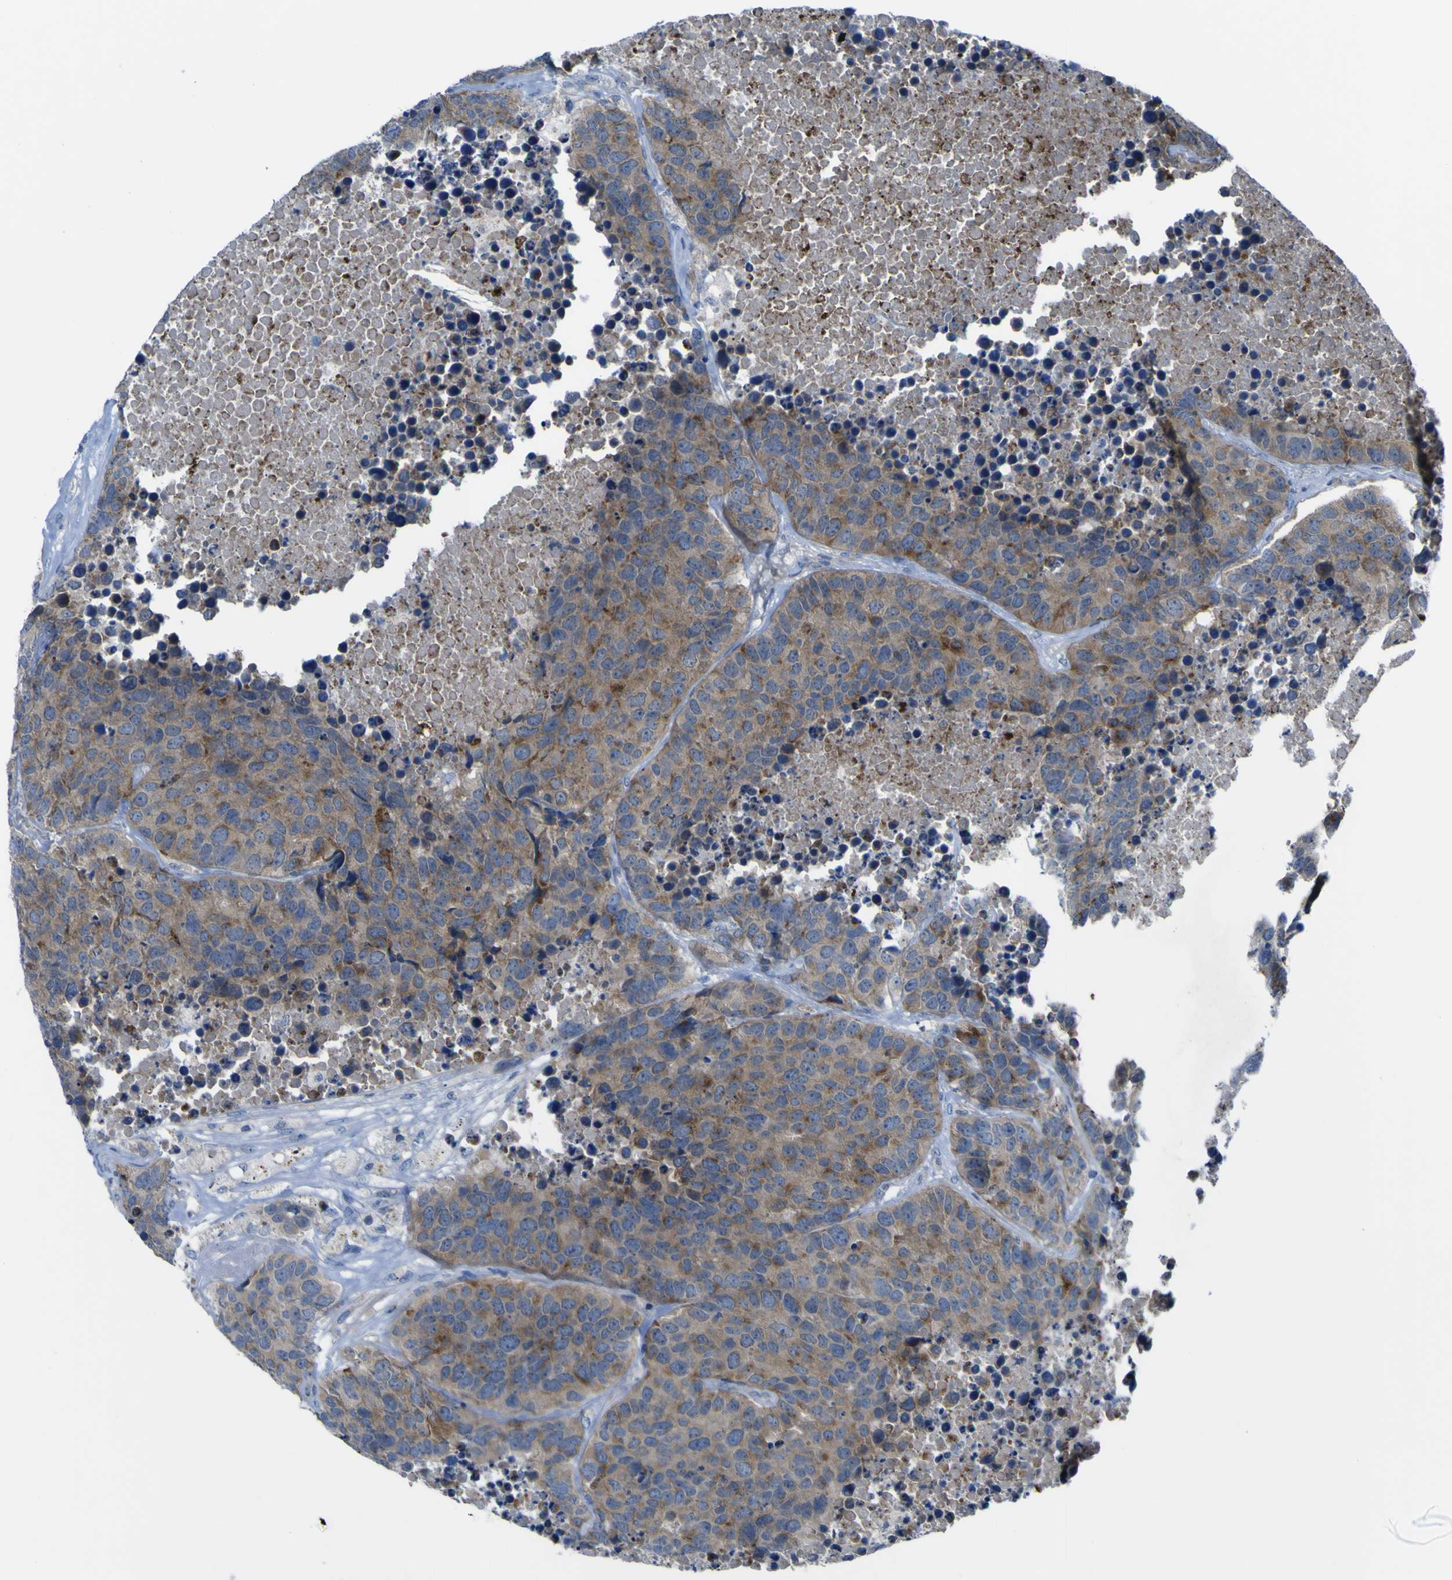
{"staining": {"intensity": "weak", "quantity": ">75%", "location": "cytoplasmic/membranous"}, "tissue": "carcinoid", "cell_type": "Tumor cells", "image_type": "cancer", "snomed": [{"axis": "morphology", "description": "Carcinoid, malignant, NOS"}, {"axis": "topography", "description": "Lung"}], "caption": "DAB (3,3'-diaminobenzidine) immunohistochemical staining of malignant carcinoid shows weak cytoplasmic/membranous protein positivity in about >75% of tumor cells.", "gene": "CST3", "patient": {"sex": "male", "age": 60}}